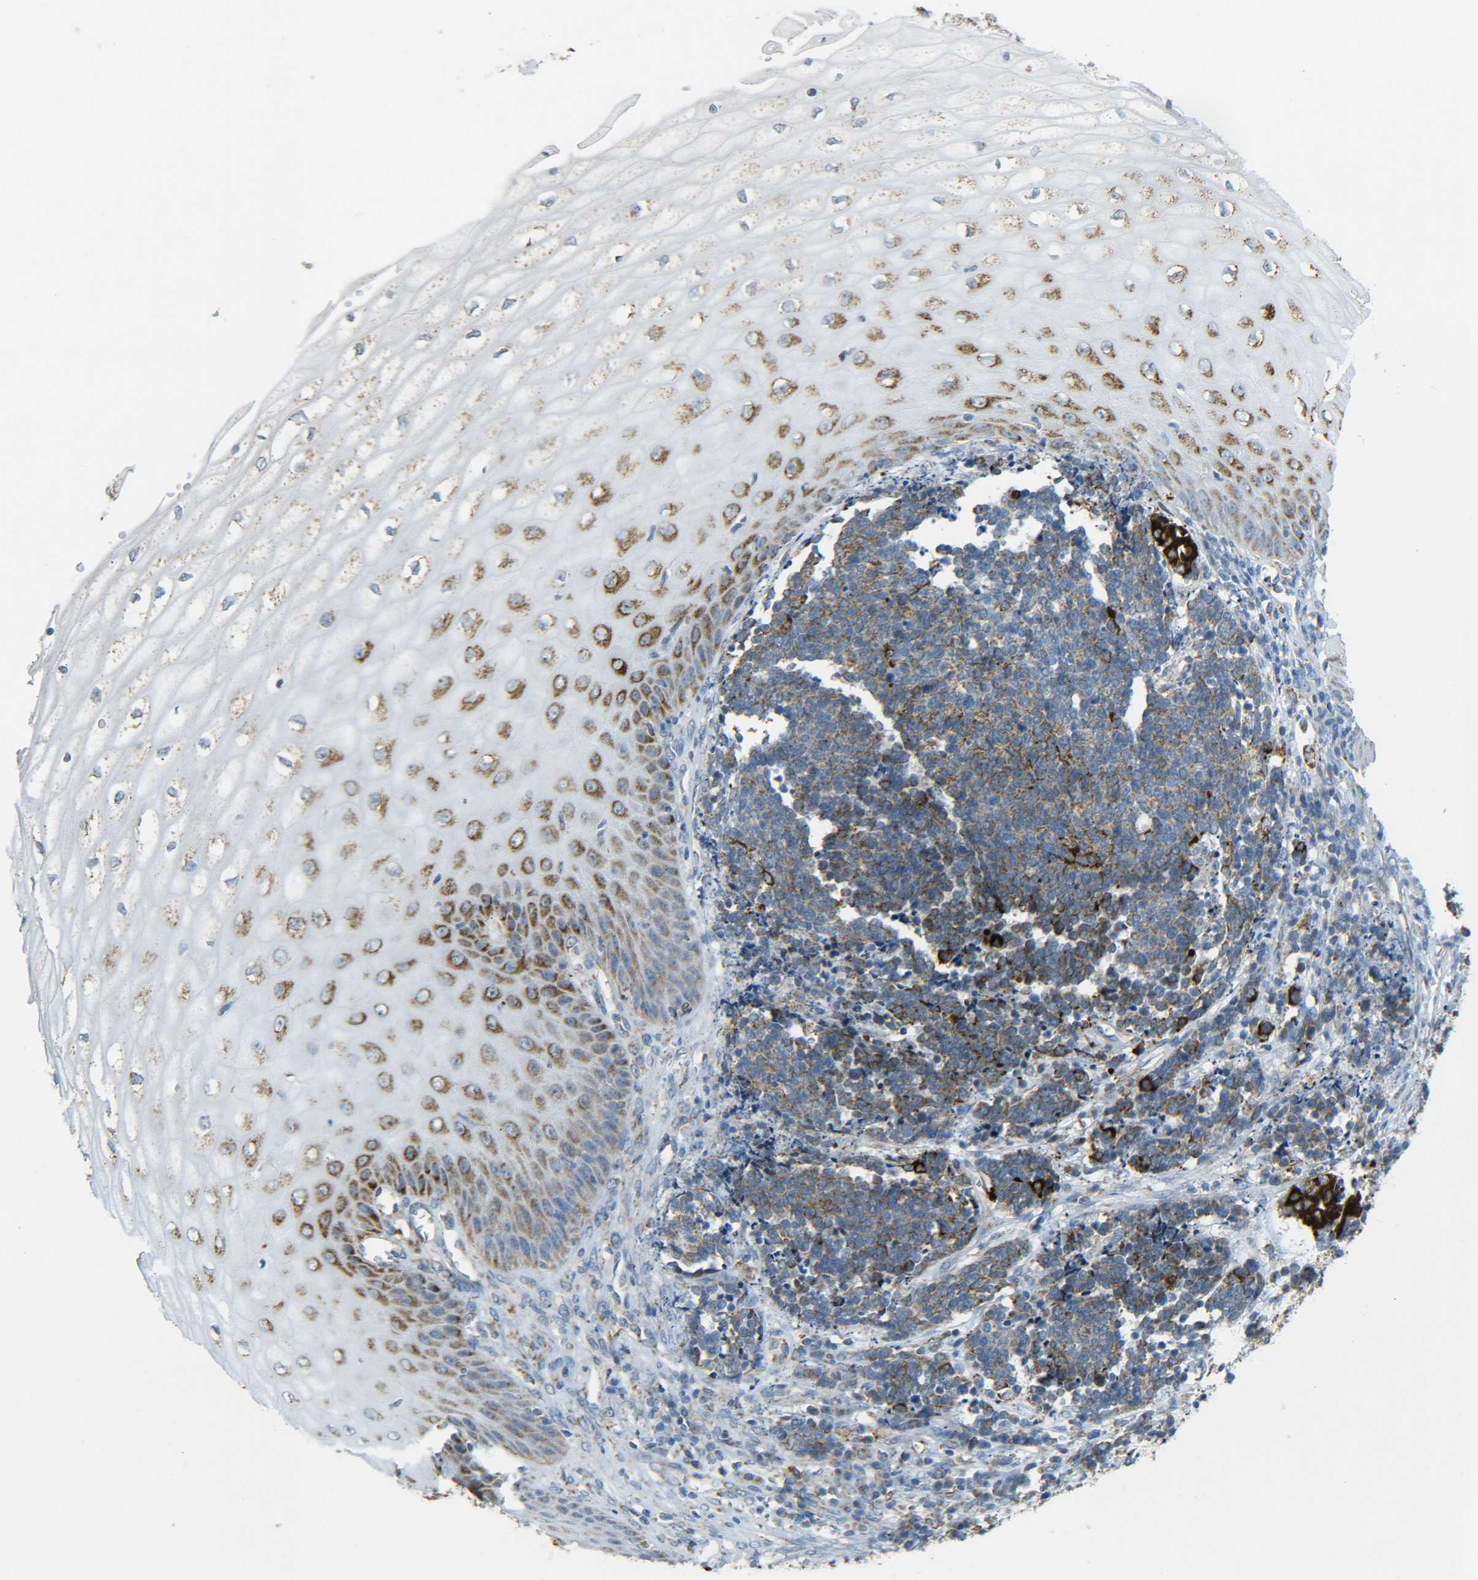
{"staining": {"intensity": "moderate", "quantity": ">75%", "location": "cytoplasmic/membranous"}, "tissue": "cervical cancer", "cell_type": "Tumor cells", "image_type": "cancer", "snomed": [{"axis": "morphology", "description": "Squamous cell carcinoma, NOS"}, {"axis": "topography", "description": "Cervix"}], "caption": "IHC (DAB) staining of human cervical squamous cell carcinoma reveals moderate cytoplasmic/membranous protein positivity in about >75% of tumor cells. The protein is stained brown, and the nuclei are stained in blue (DAB IHC with brightfield microscopy, high magnification).", "gene": "CYB5R1", "patient": {"sex": "female", "age": 35}}